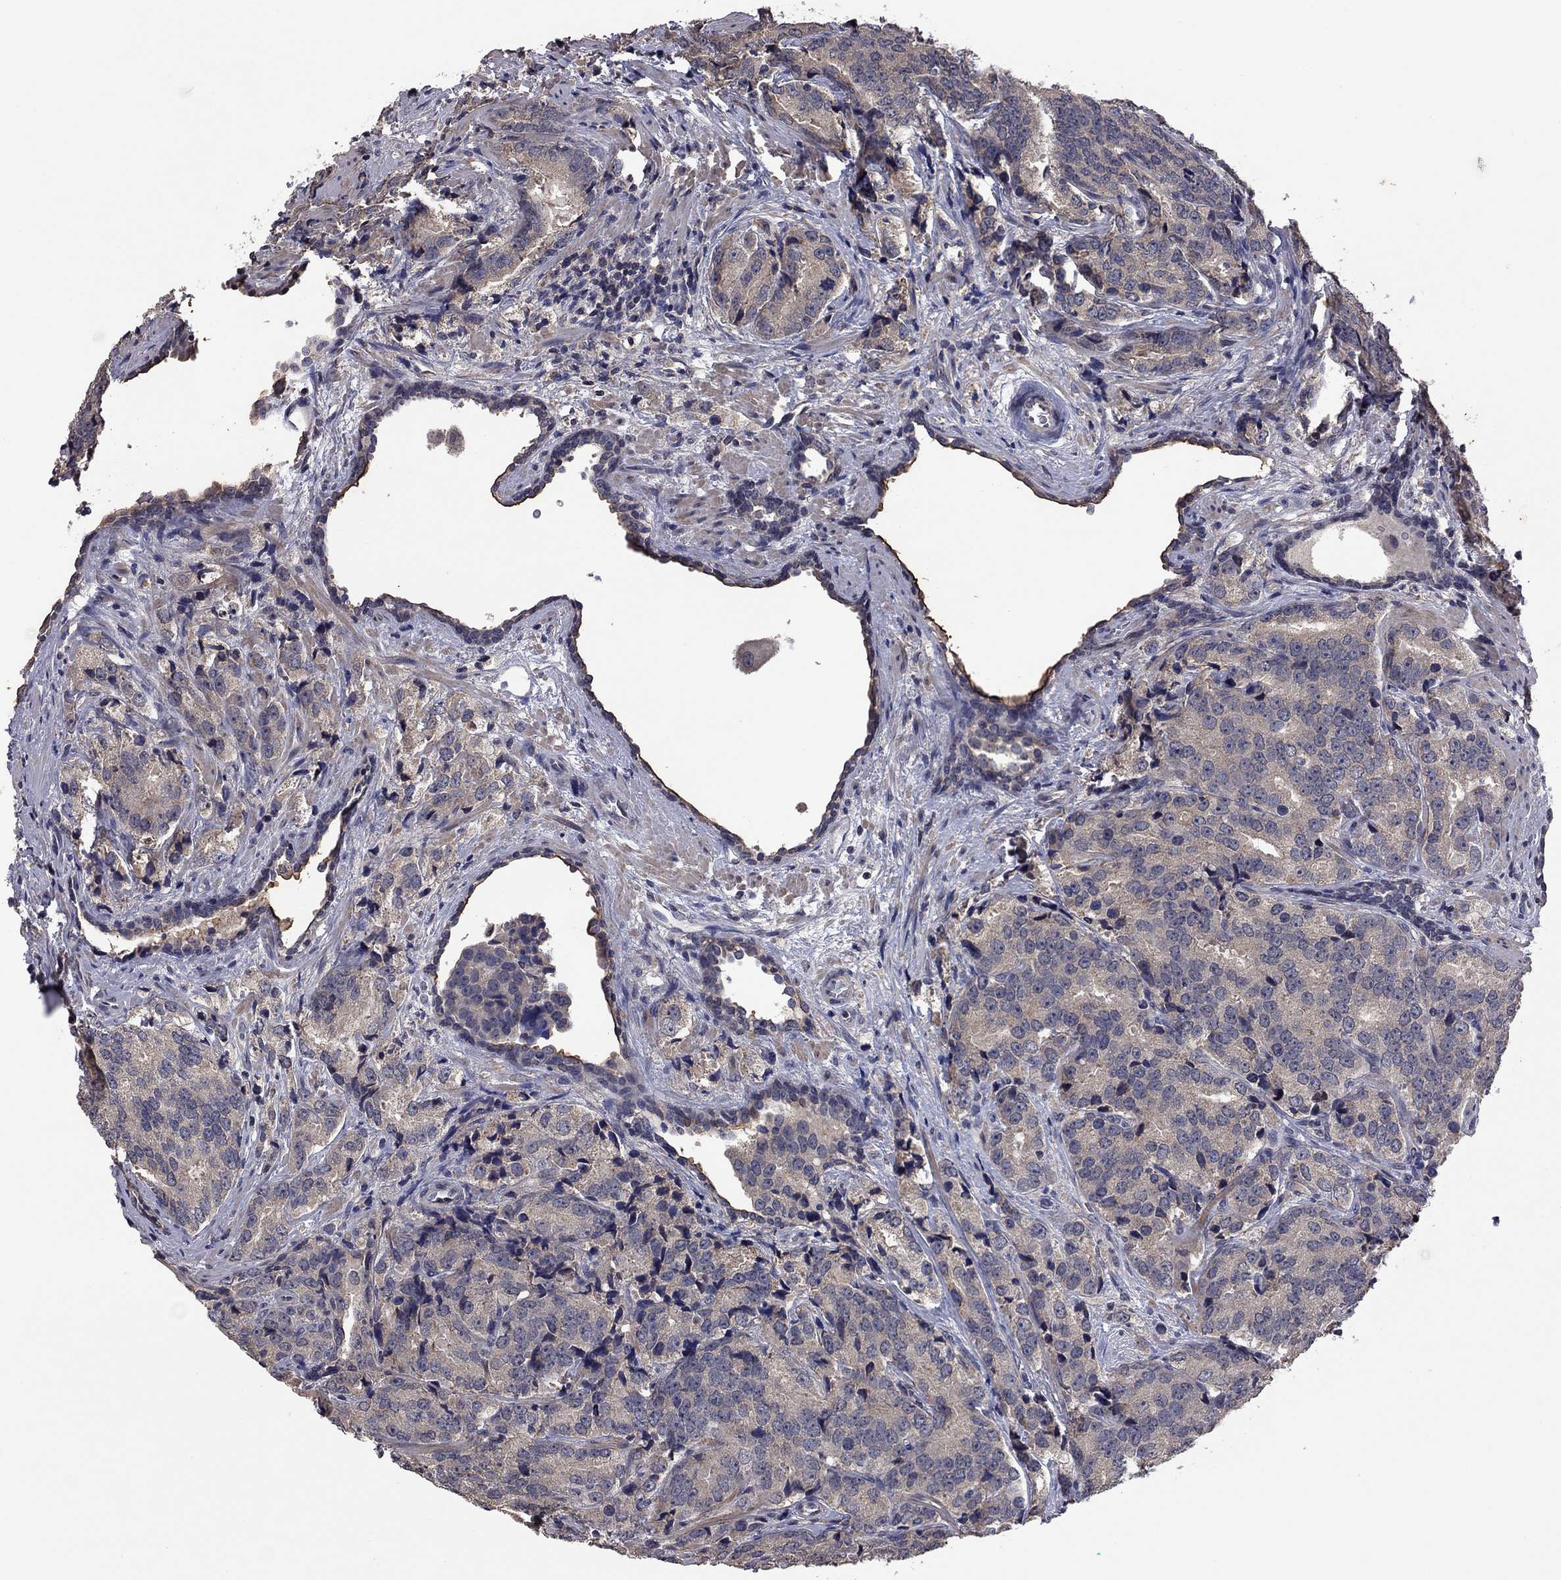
{"staining": {"intensity": "negative", "quantity": "none", "location": "none"}, "tissue": "prostate cancer", "cell_type": "Tumor cells", "image_type": "cancer", "snomed": [{"axis": "morphology", "description": "Adenocarcinoma, NOS"}, {"axis": "topography", "description": "Prostate"}], "caption": "DAB (3,3'-diaminobenzidine) immunohistochemical staining of human adenocarcinoma (prostate) reveals no significant staining in tumor cells. Brightfield microscopy of IHC stained with DAB (3,3'-diaminobenzidine) (brown) and hematoxylin (blue), captured at high magnification.", "gene": "TSNARE1", "patient": {"sex": "male", "age": 71}}